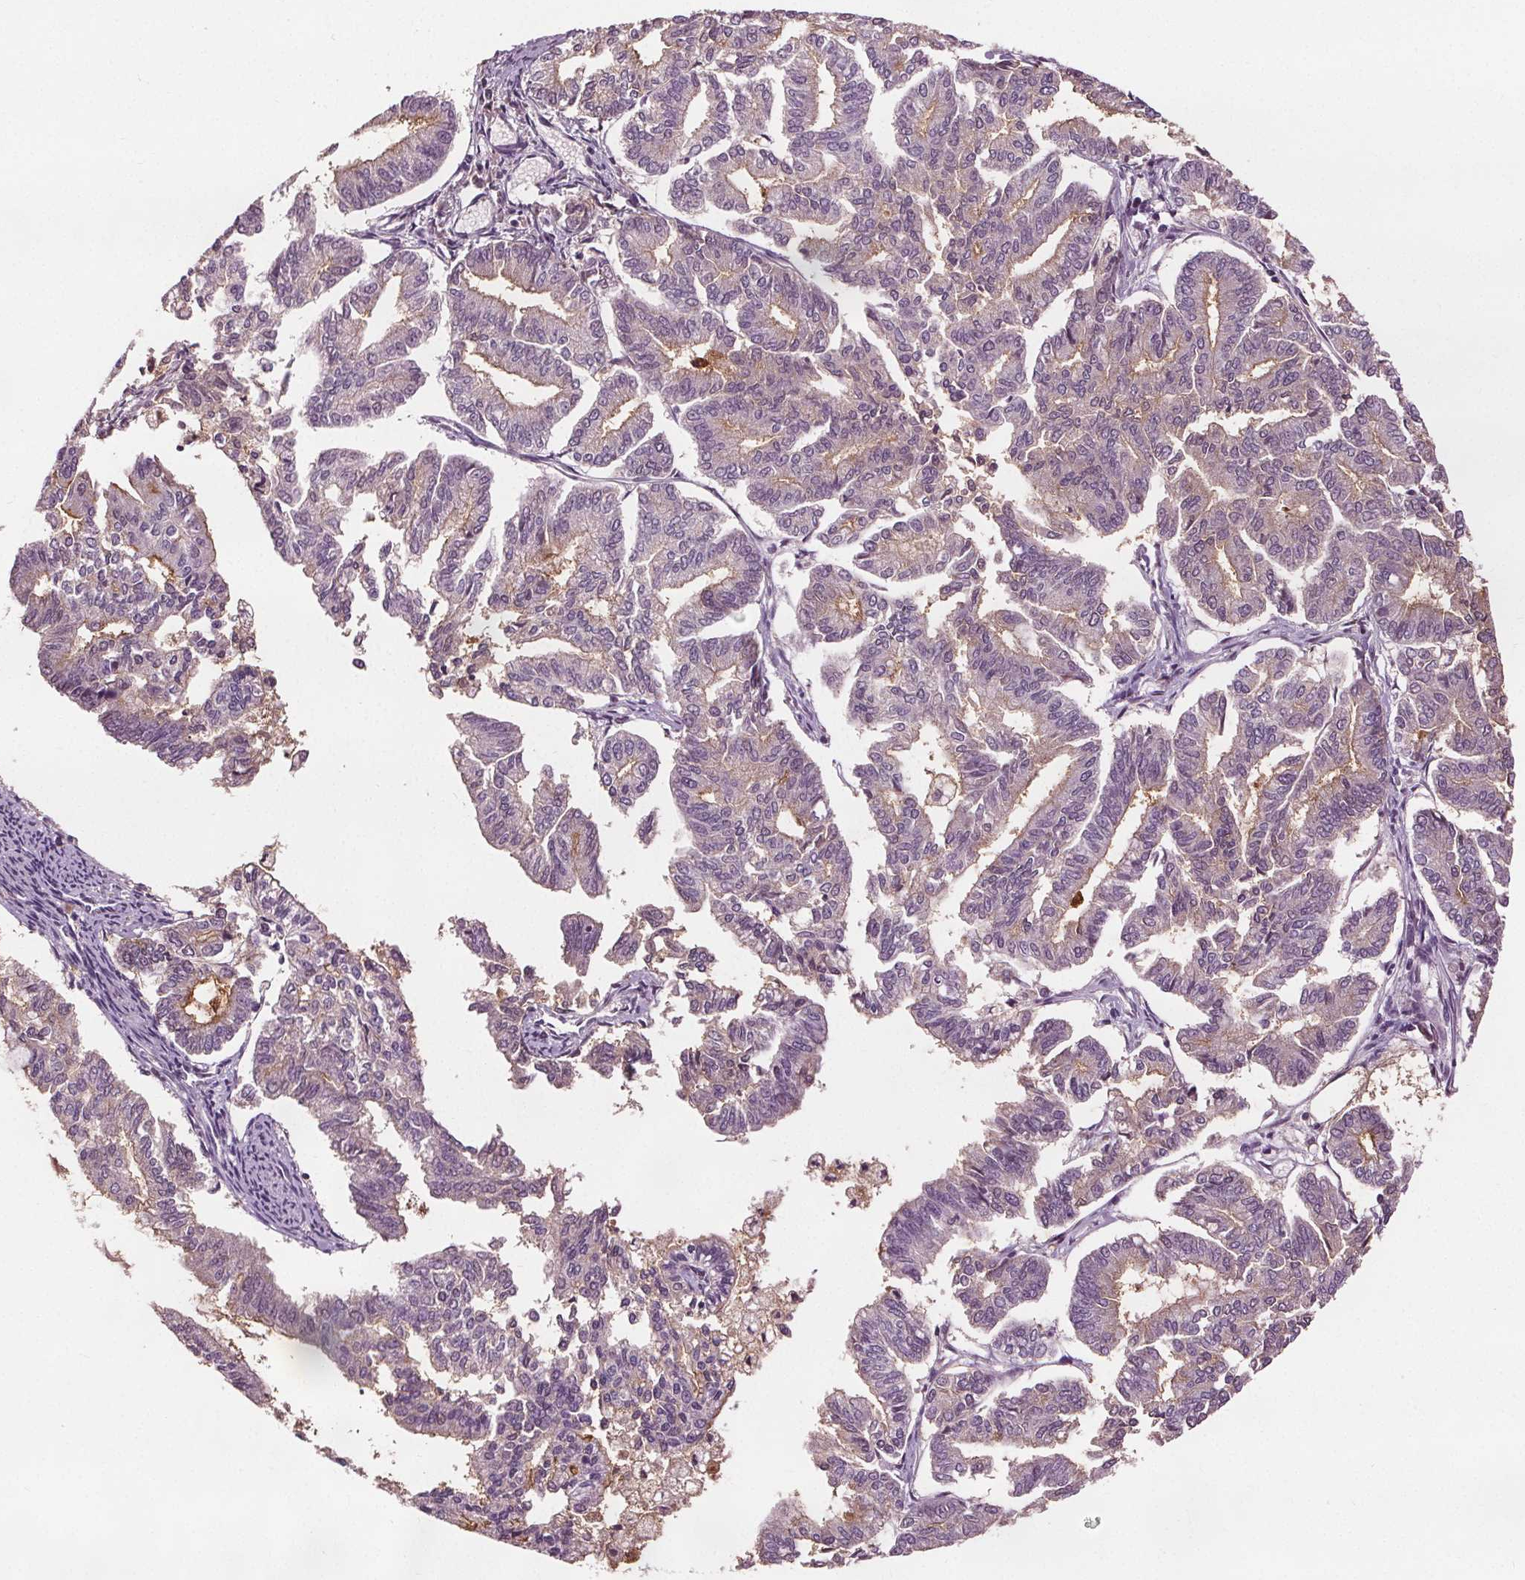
{"staining": {"intensity": "moderate", "quantity": "<25%", "location": "cytoplasmic/membranous"}, "tissue": "endometrial cancer", "cell_type": "Tumor cells", "image_type": "cancer", "snomed": [{"axis": "morphology", "description": "Adenocarcinoma, NOS"}, {"axis": "topography", "description": "Endometrium"}], "caption": "Human adenocarcinoma (endometrial) stained for a protein (brown) demonstrates moderate cytoplasmic/membranous positive staining in approximately <25% of tumor cells.", "gene": "DDX11", "patient": {"sex": "female", "age": 79}}